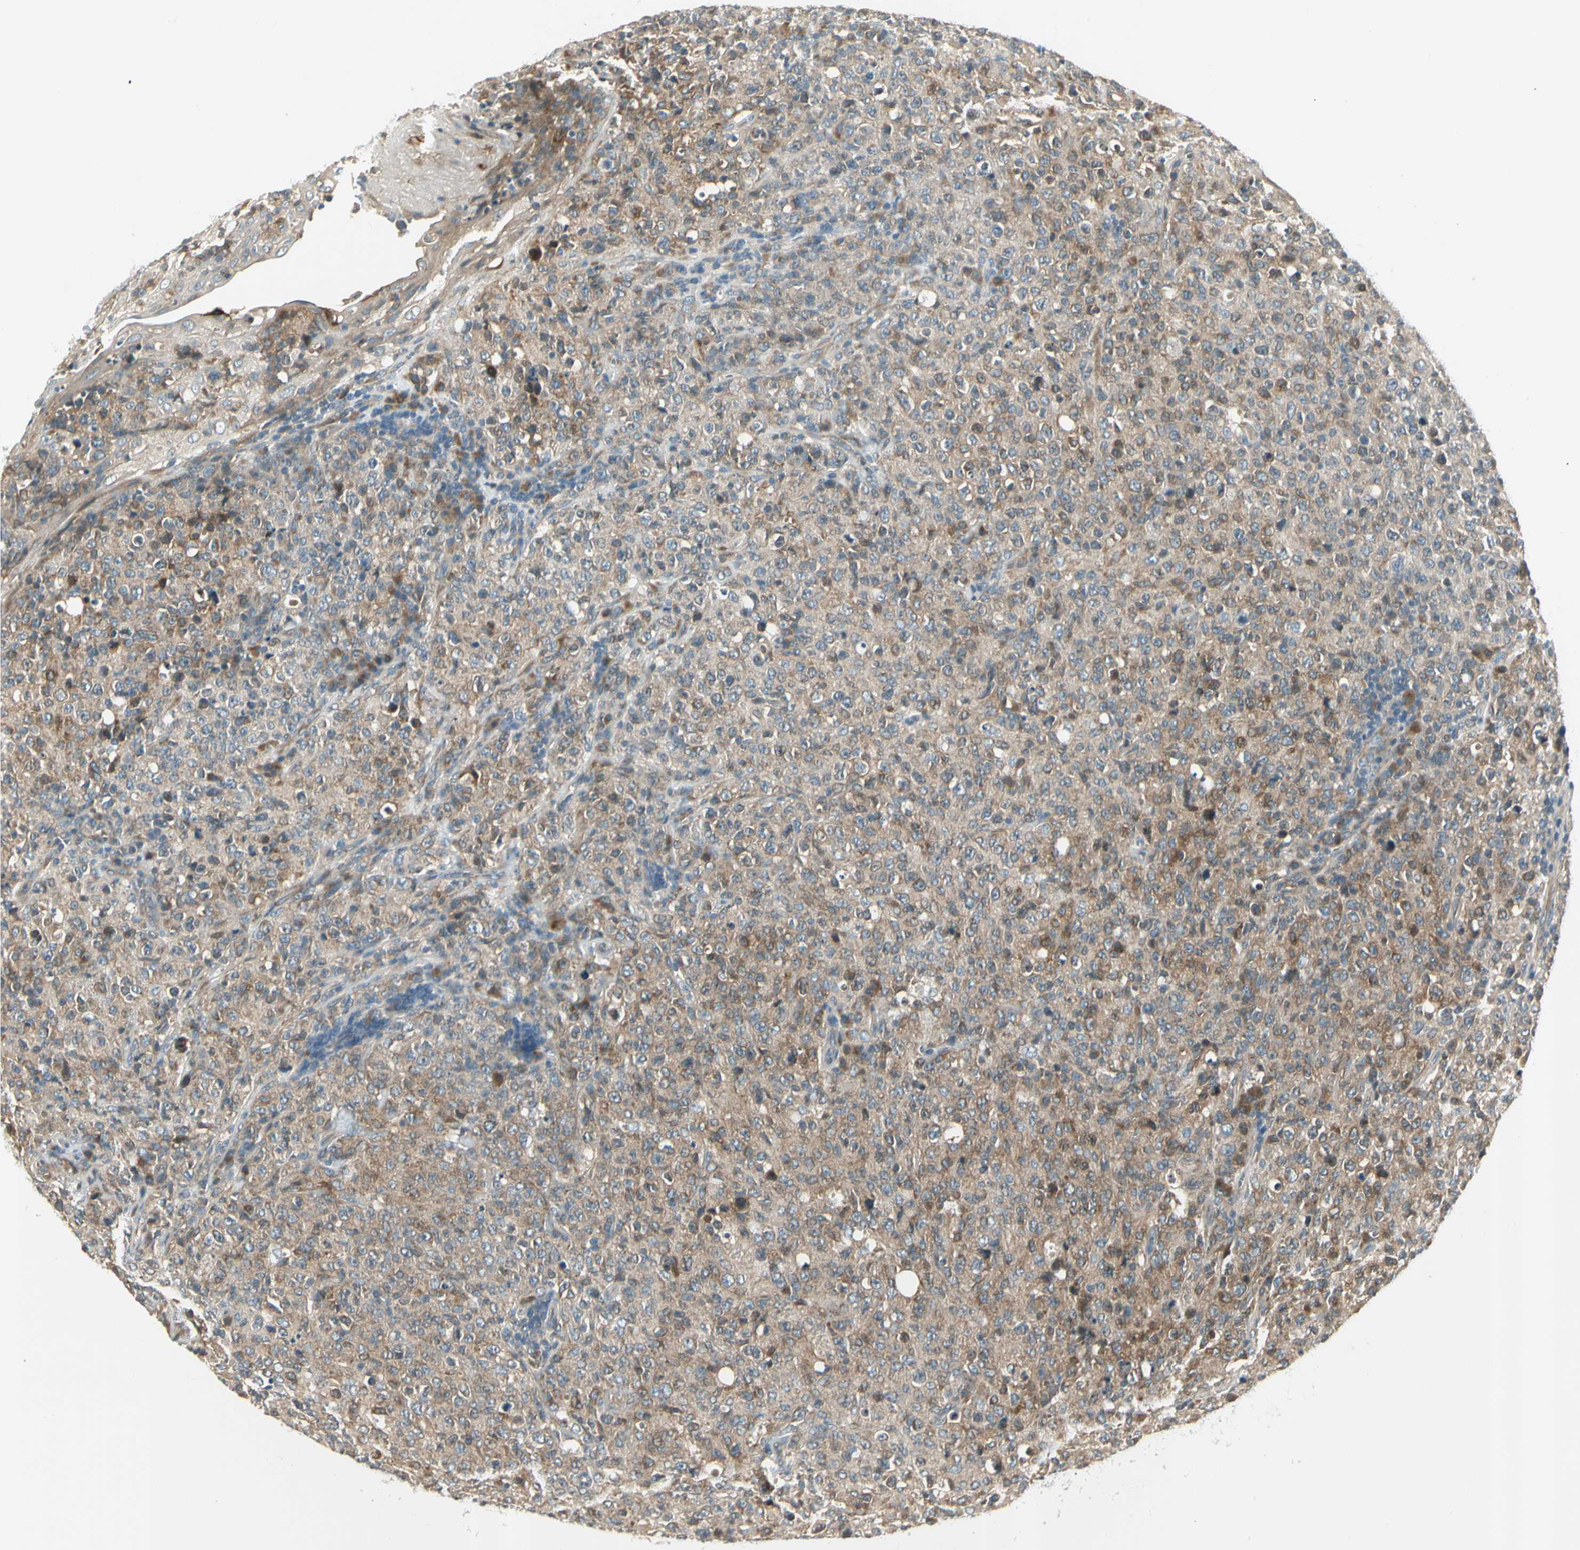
{"staining": {"intensity": "moderate", "quantity": ">75%", "location": "cytoplasmic/membranous"}, "tissue": "lymphoma", "cell_type": "Tumor cells", "image_type": "cancer", "snomed": [{"axis": "morphology", "description": "Malignant lymphoma, non-Hodgkin's type, High grade"}, {"axis": "topography", "description": "Tonsil"}], "caption": "Immunohistochemistry (IHC) staining of lymphoma, which displays medium levels of moderate cytoplasmic/membranous staining in about >75% of tumor cells indicating moderate cytoplasmic/membranous protein positivity. The staining was performed using DAB (3,3'-diaminobenzidine) (brown) for protein detection and nuclei were counterstained in hematoxylin (blue).", "gene": "BNIP1", "patient": {"sex": "female", "age": 36}}